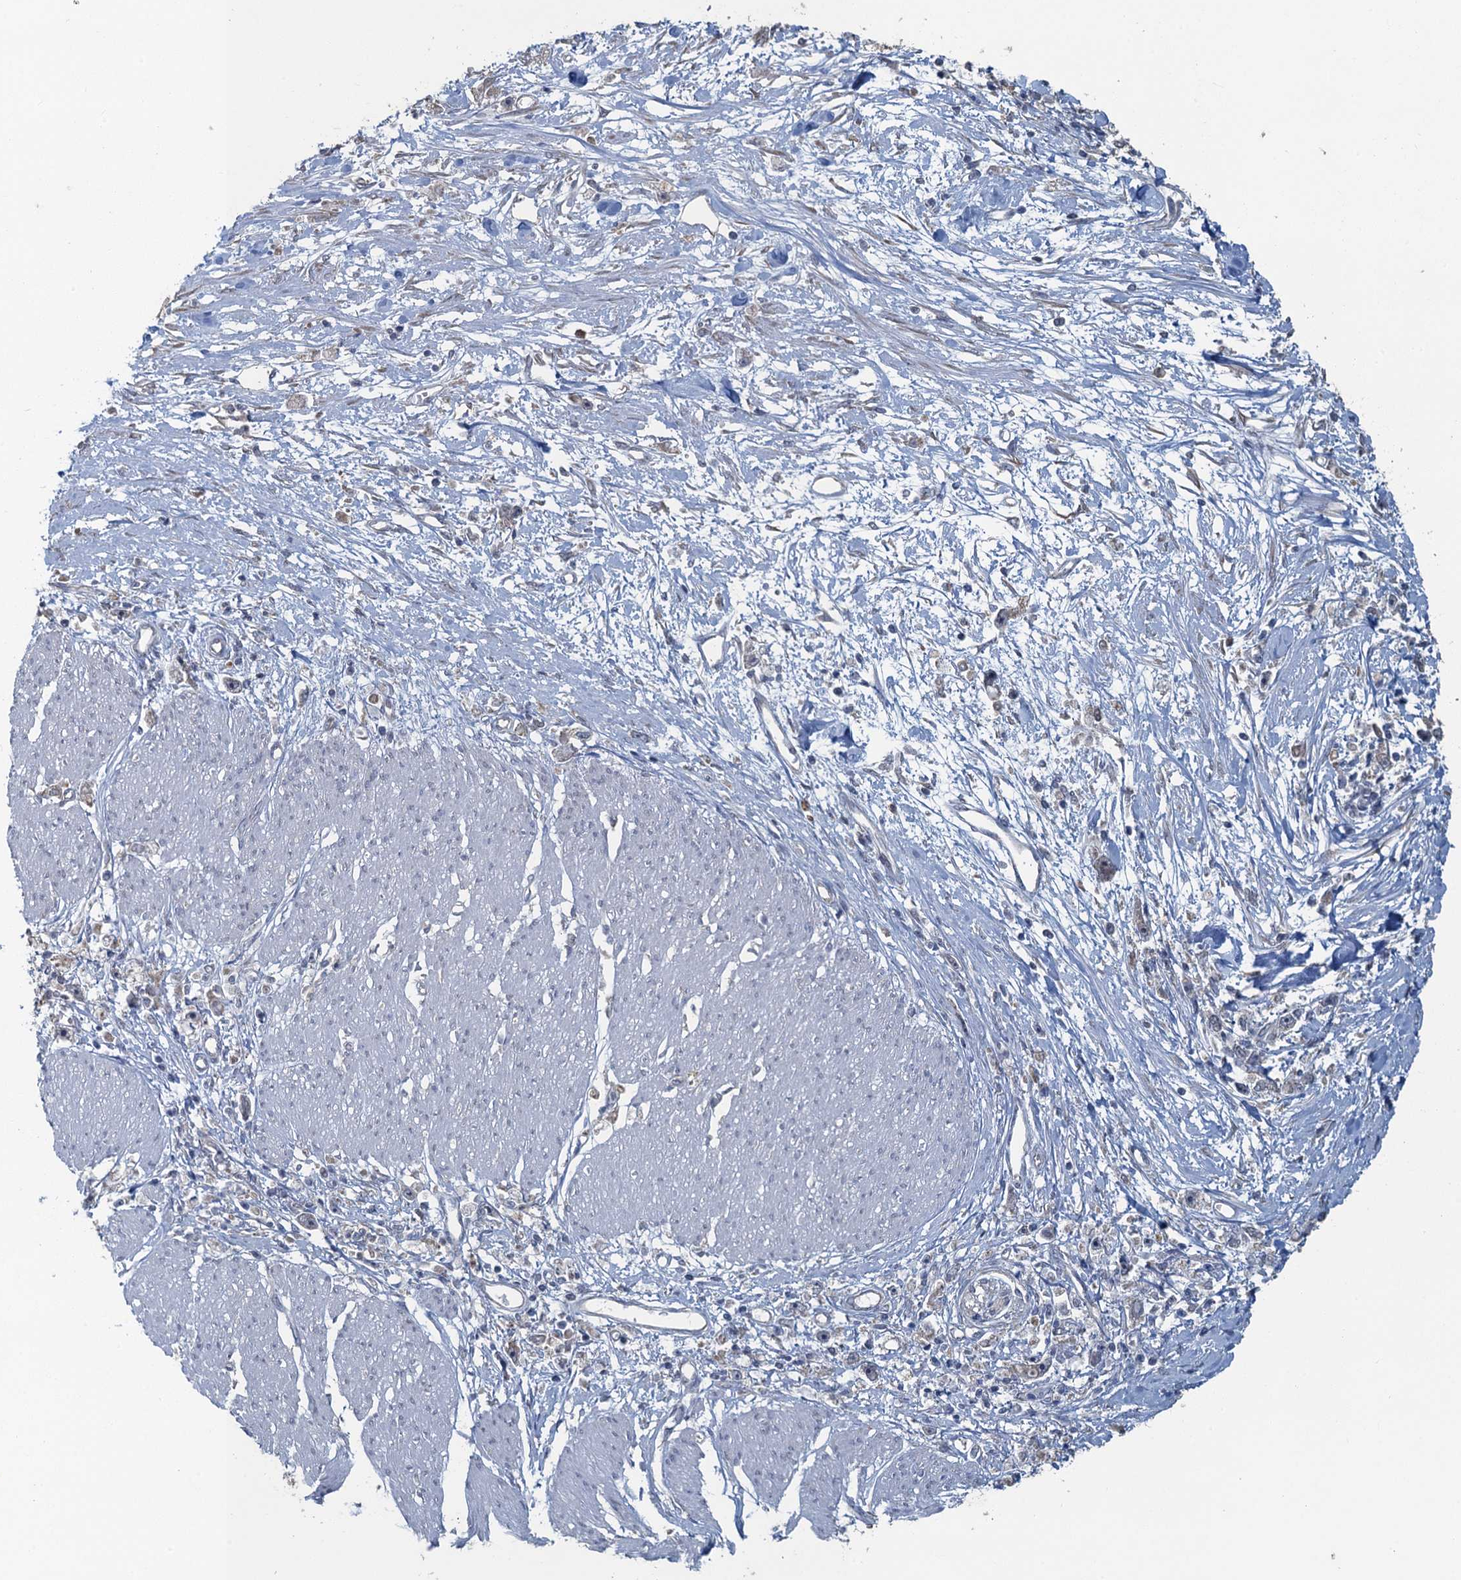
{"staining": {"intensity": "negative", "quantity": "none", "location": "none"}, "tissue": "stomach cancer", "cell_type": "Tumor cells", "image_type": "cancer", "snomed": [{"axis": "morphology", "description": "Adenocarcinoma, NOS"}, {"axis": "topography", "description": "Stomach"}], "caption": "Stomach cancer (adenocarcinoma) was stained to show a protein in brown. There is no significant positivity in tumor cells.", "gene": "TEX35", "patient": {"sex": "female", "age": 59}}